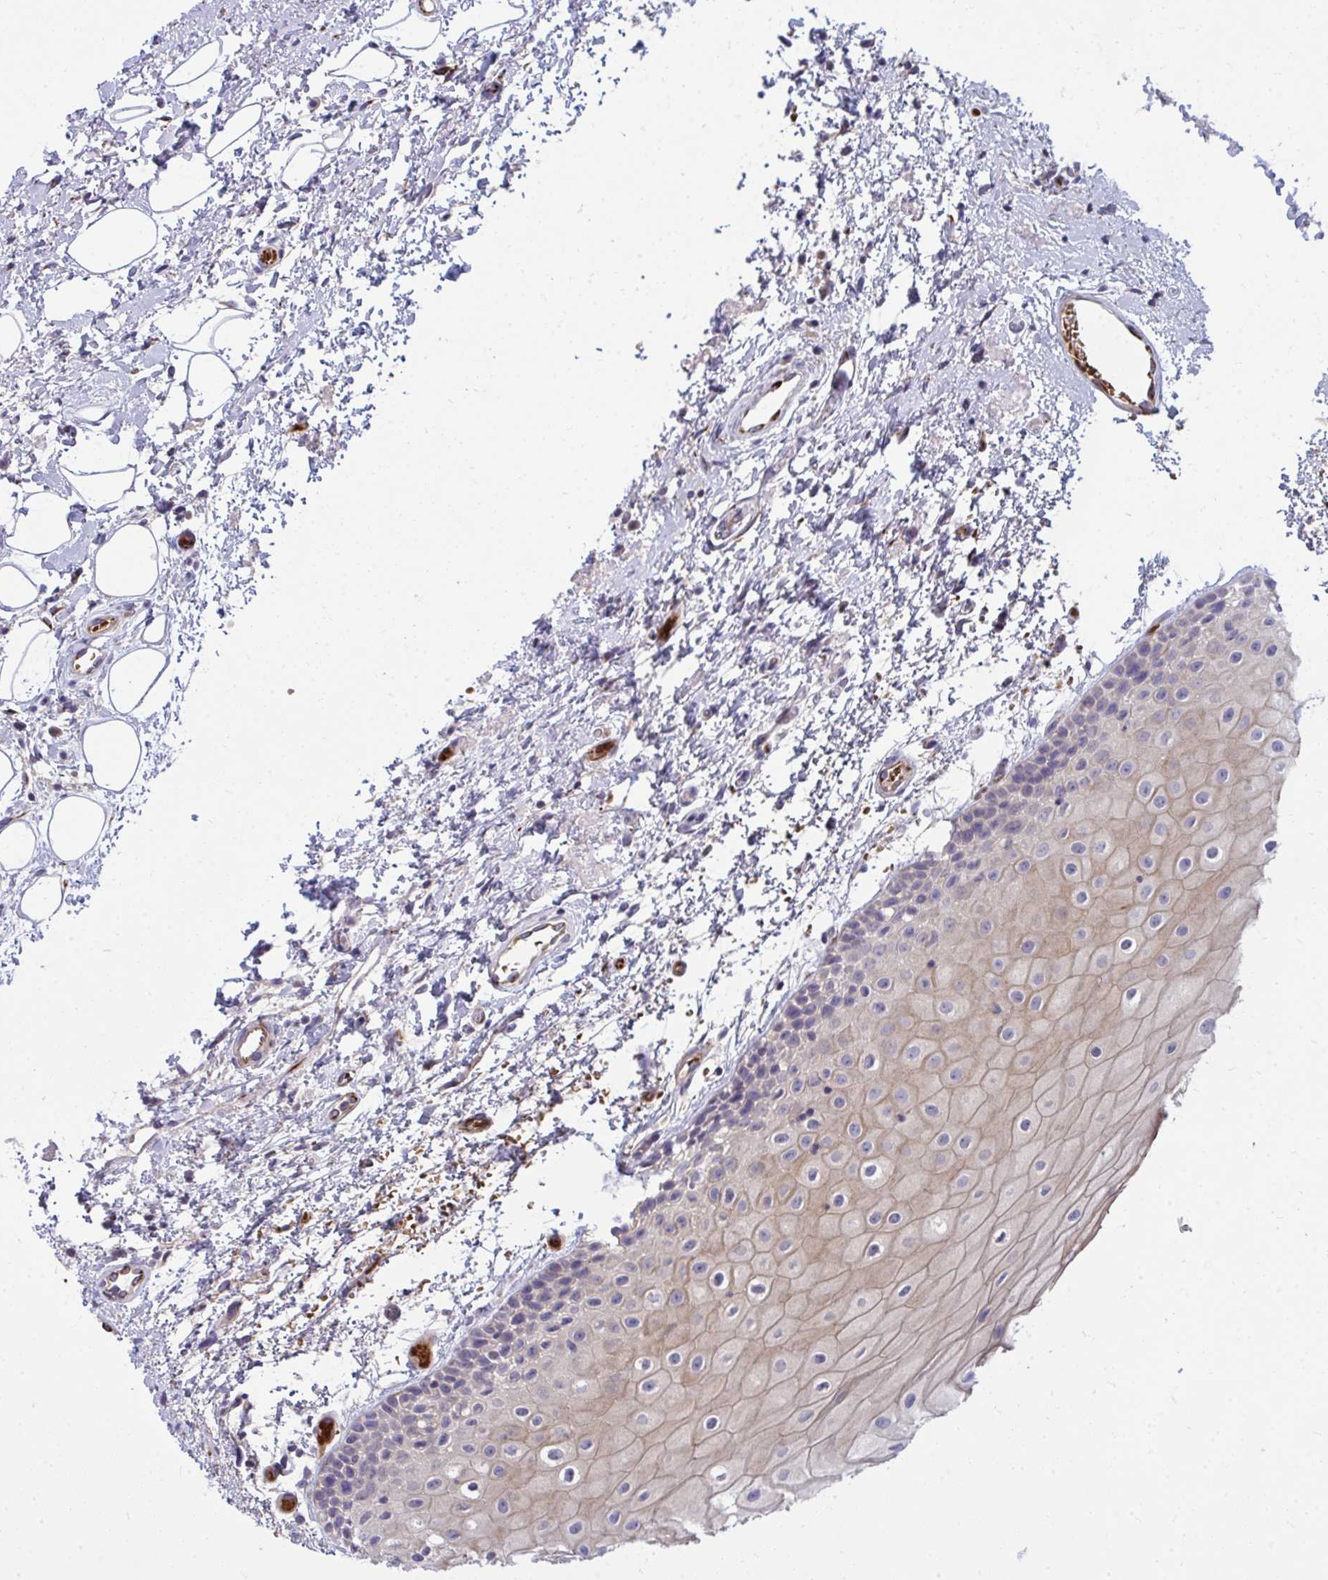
{"staining": {"intensity": "weak", "quantity": "25%-75%", "location": "cytoplasmic/membranous"}, "tissue": "oral mucosa", "cell_type": "Squamous epithelial cells", "image_type": "normal", "snomed": [{"axis": "morphology", "description": "Normal tissue, NOS"}, {"axis": "topography", "description": "Oral tissue"}], "caption": "High-magnification brightfield microscopy of benign oral mucosa stained with DAB (brown) and counterstained with hematoxylin (blue). squamous epithelial cells exhibit weak cytoplasmic/membranous positivity is identified in approximately25%-75% of cells.", "gene": "SLC14A1", "patient": {"sex": "female", "age": 82}}